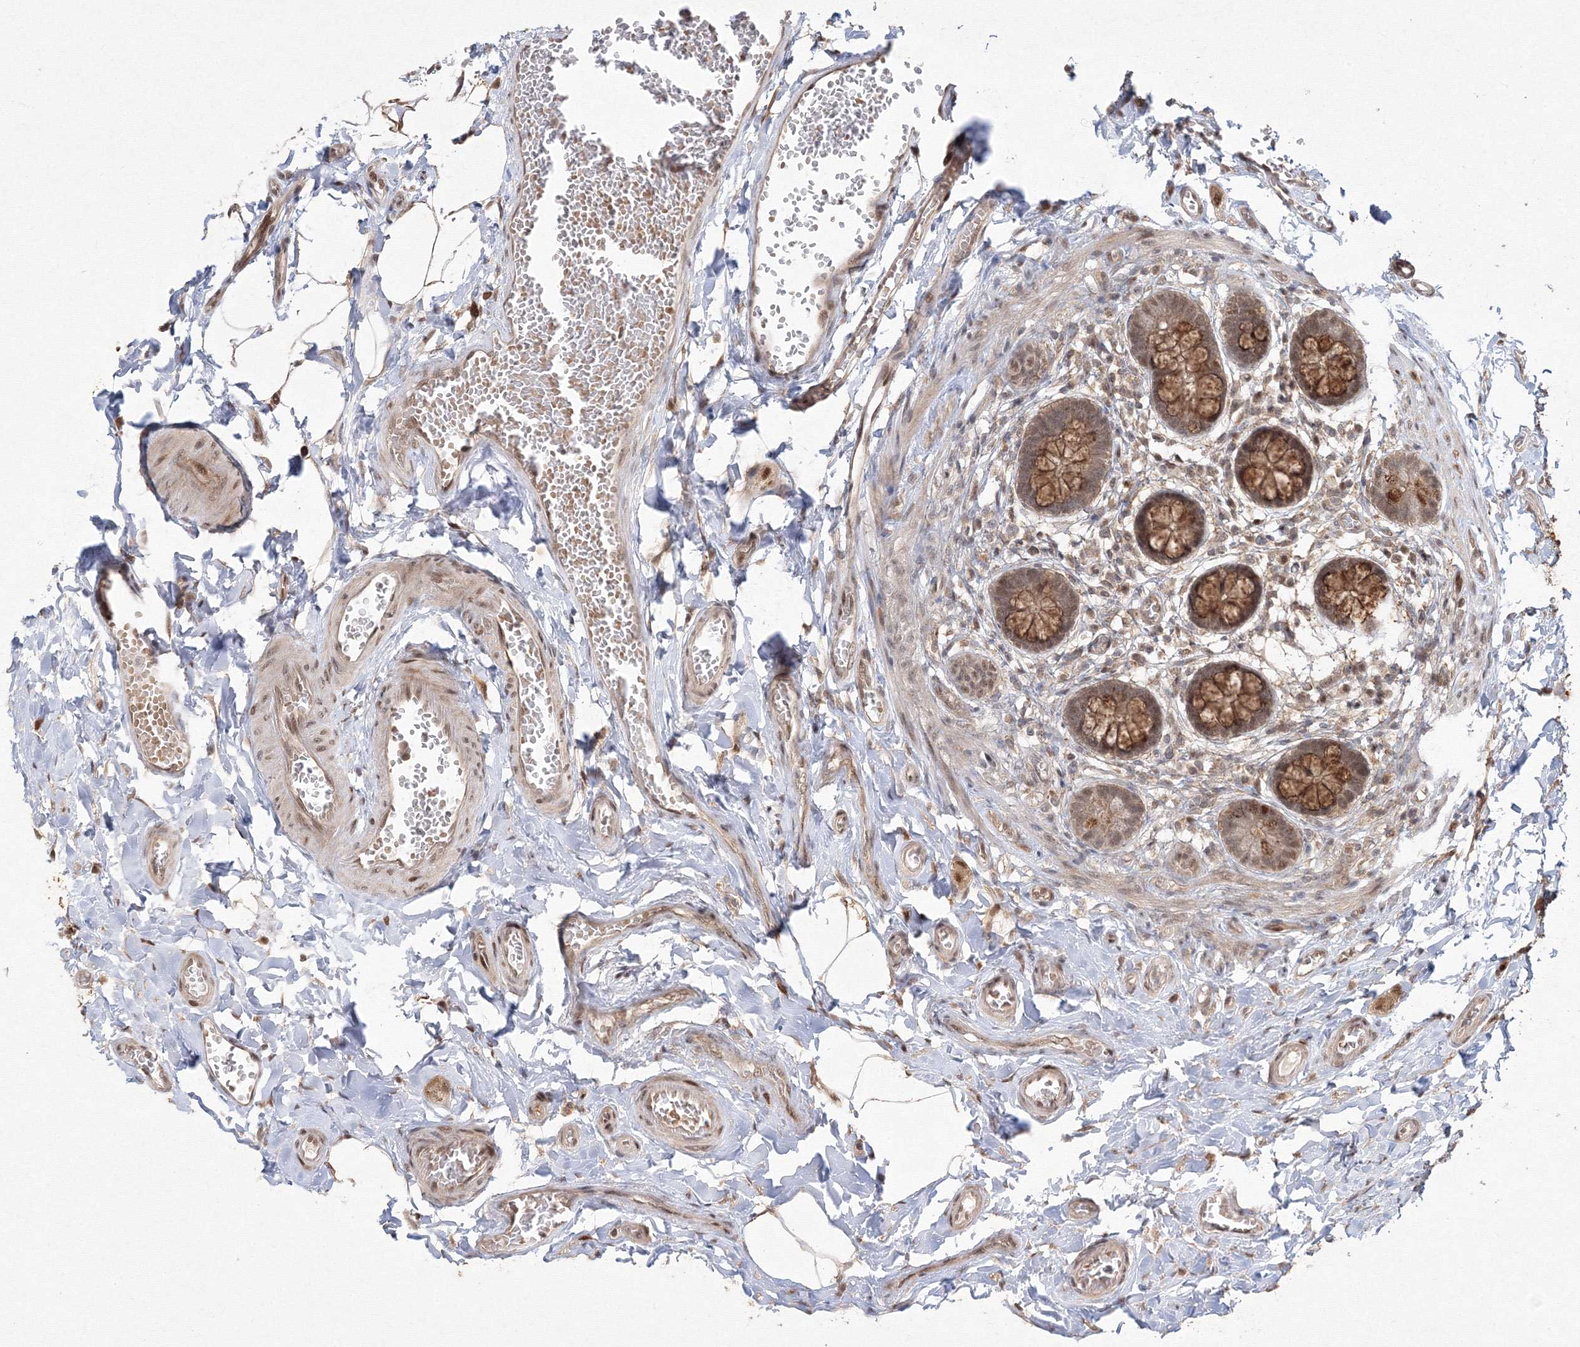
{"staining": {"intensity": "strong", "quantity": ">75%", "location": "cytoplasmic/membranous"}, "tissue": "small intestine", "cell_type": "Glandular cells", "image_type": "normal", "snomed": [{"axis": "morphology", "description": "Normal tissue, NOS"}, {"axis": "topography", "description": "Small intestine"}], "caption": "Protein expression analysis of normal small intestine shows strong cytoplasmic/membranous staining in about >75% of glandular cells. The staining was performed using DAB (3,3'-diaminobenzidine), with brown indicating positive protein expression. Nuclei are stained blue with hematoxylin.", "gene": "COPS4", "patient": {"sex": "male", "age": 52}}